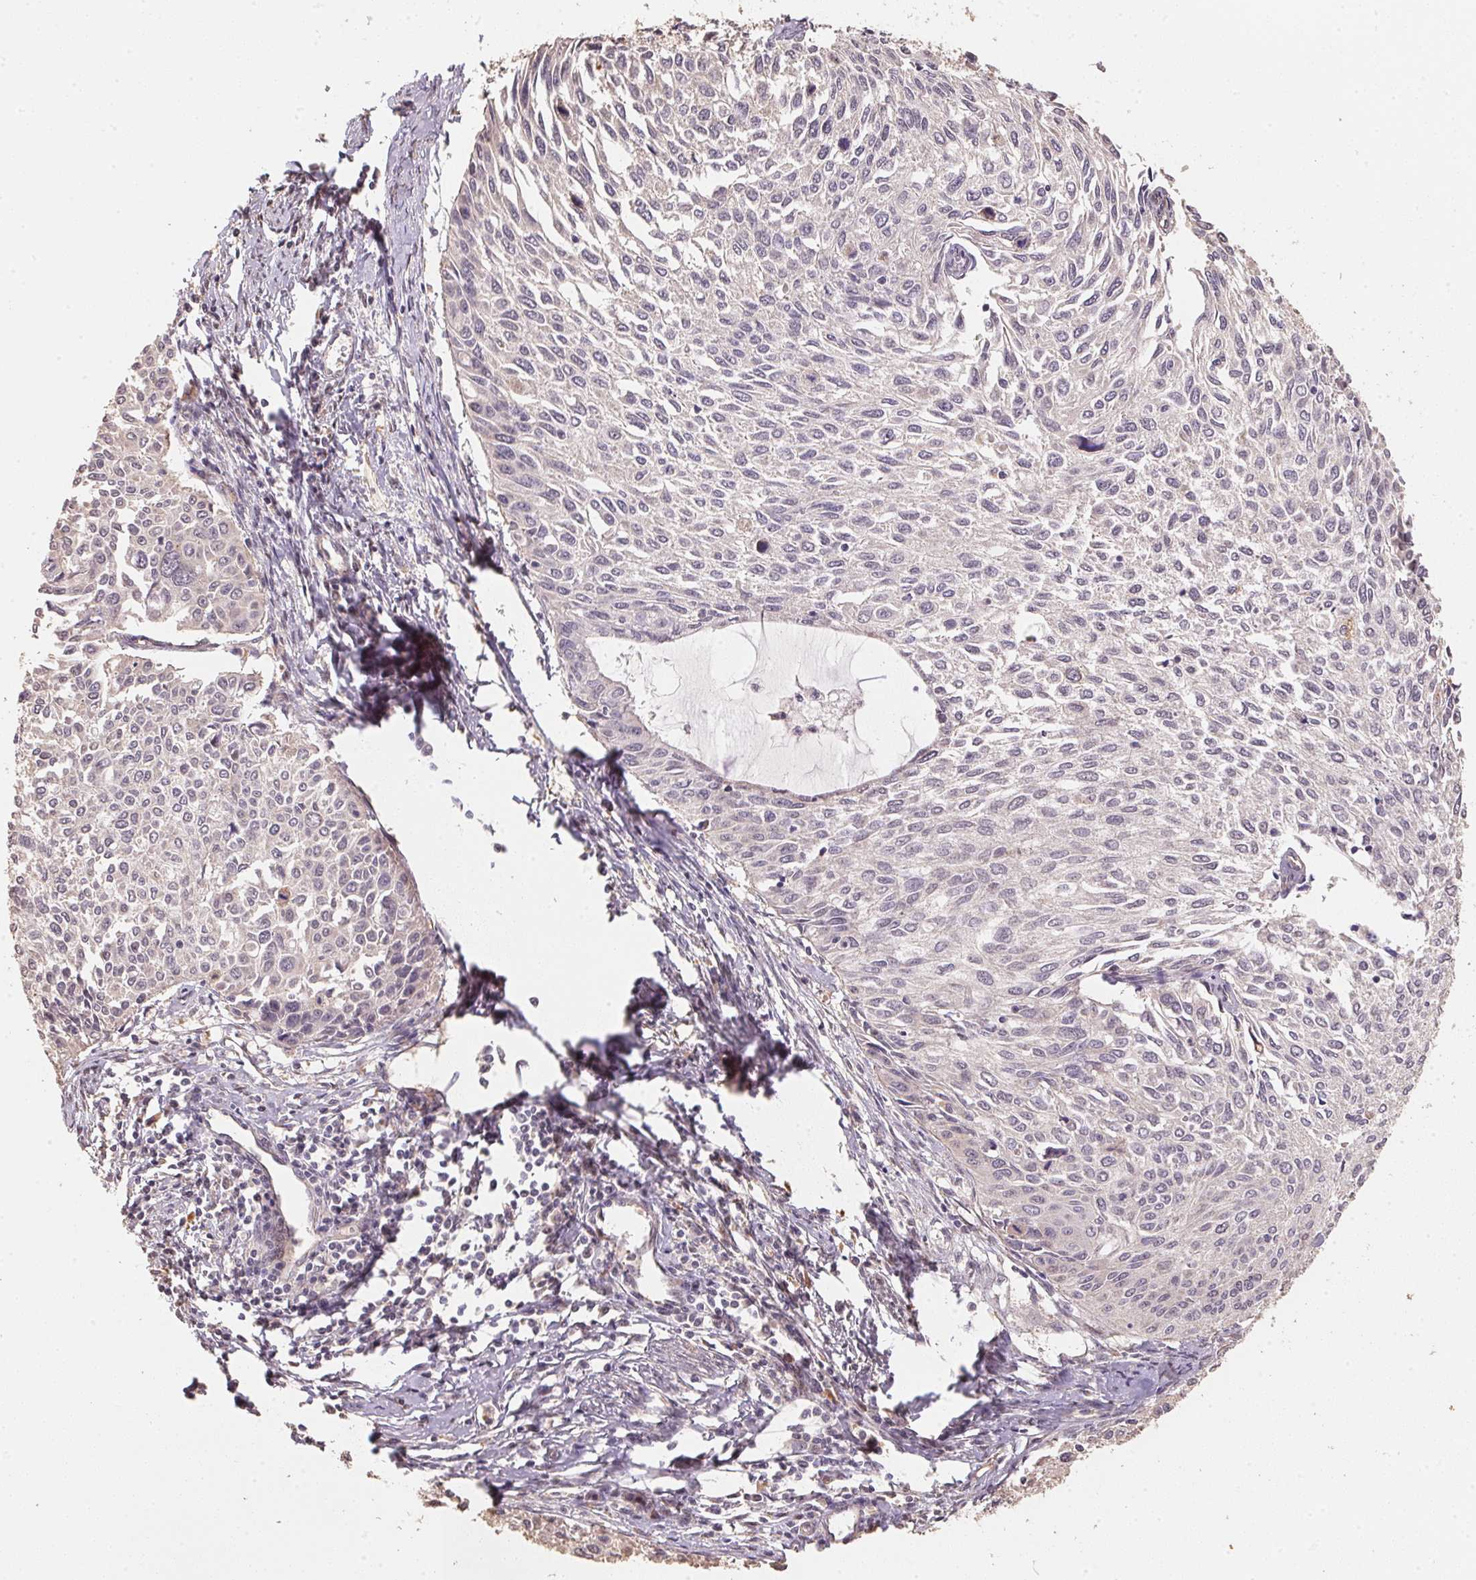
{"staining": {"intensity": "negative", "quantity": "none", "location": "none"}, "tissue": "cervical cancer", "cell_type": "Tumor cells", "image_type": "cancer", "snomed": [{"axis": "morphology", "description": "Squamous cell carcinoma, NOS"}, {"axis": "topography", "description": "Cervix"}], "caption": "Immunohistochemistry (IHC) histopathology image of squamous cell carcinoma (cervical) stained for a protein (brown), which demonstrates no positivity in tumor cells.", "gene": "TMEM222", "patient": {"sex": "female", "age": 50}}